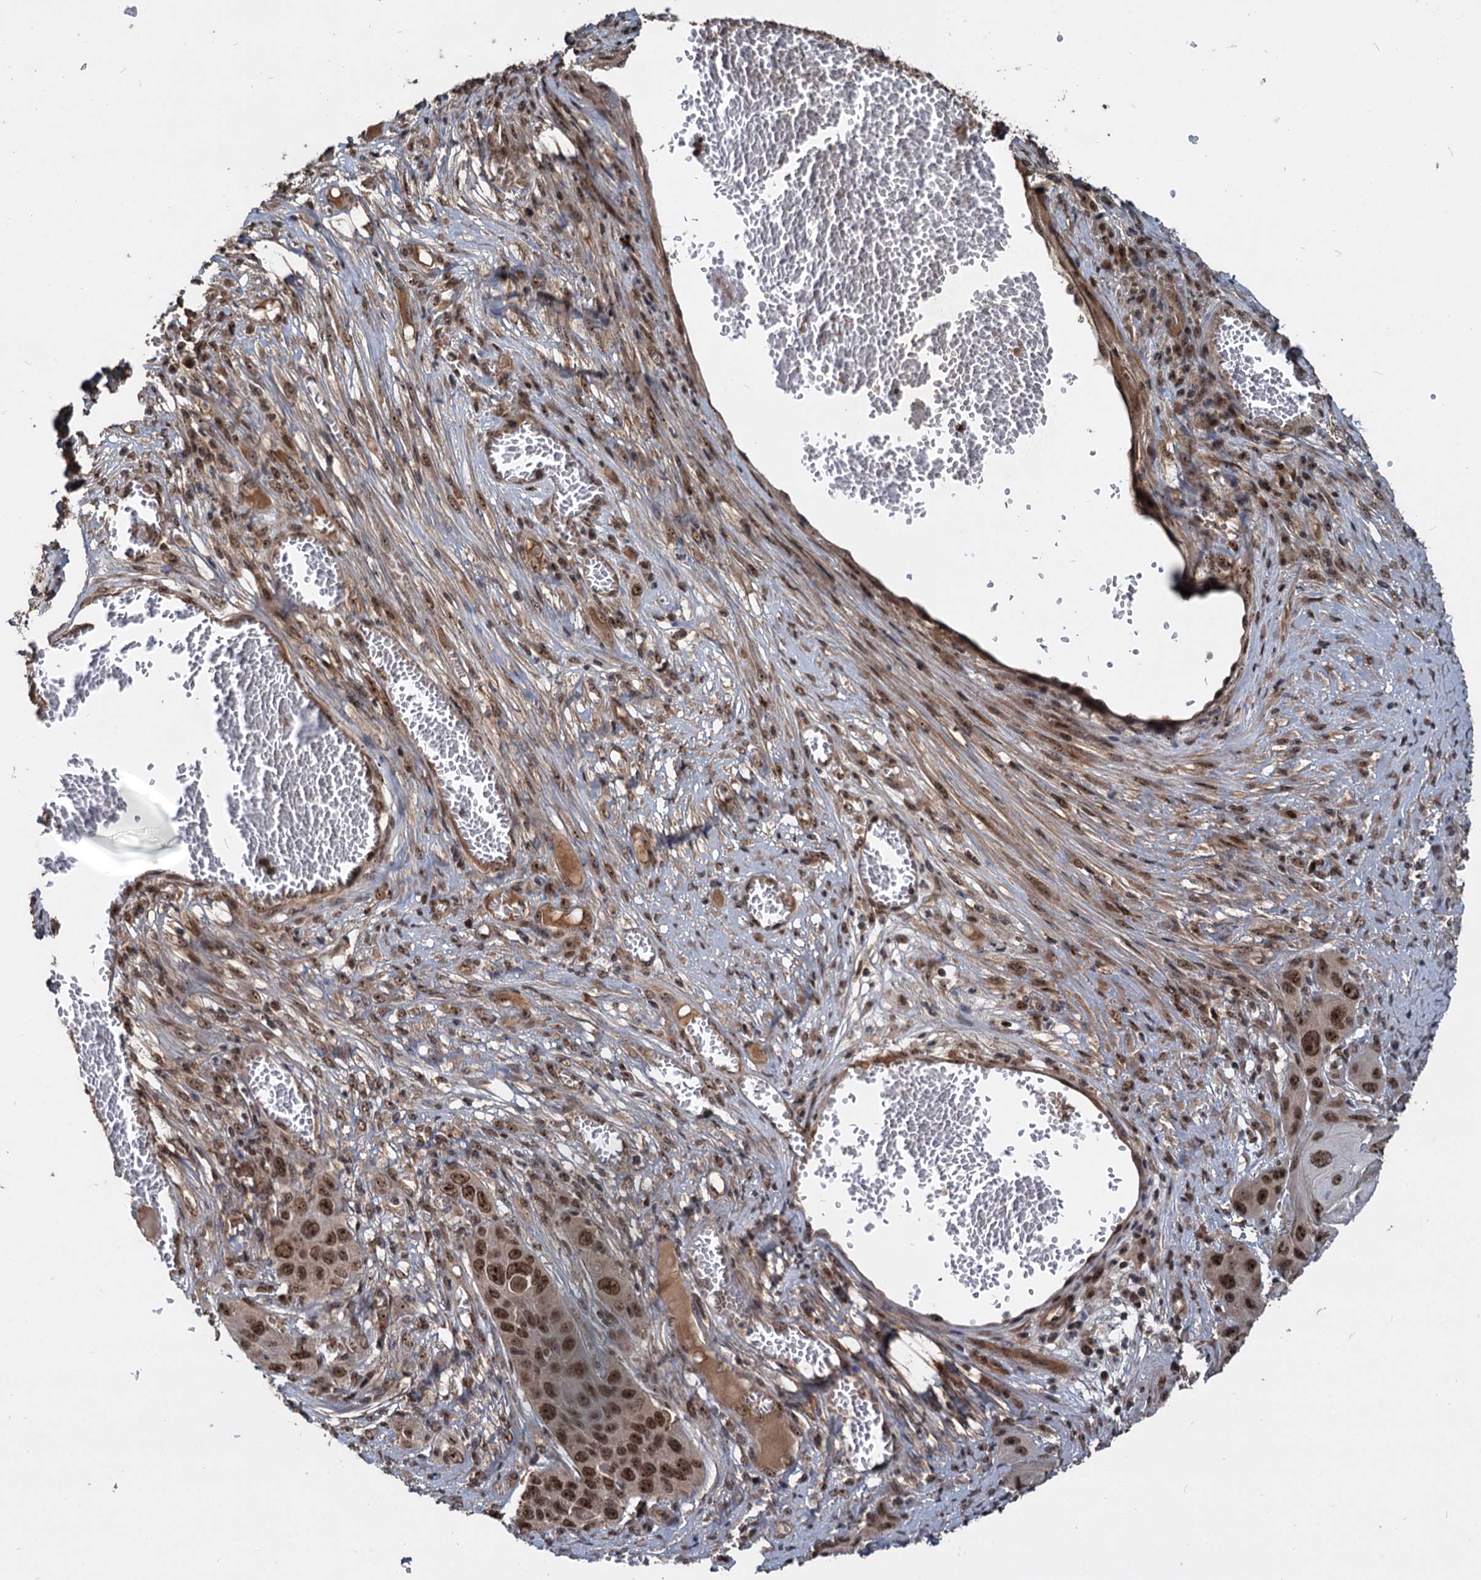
{"staining": {"intensity": "moderate", "quantity": ">75%", "location": "nuclear"}, "tissue": "skin cancer", "cell_type": "Tumor cells", "image_type": "cancer", "snomed": [{"axis": "morphology", "description": "Squamous cell carcinoma, NOS"}, {"axis": "topography", "description": "Skin"}], "caption": "DAB immunohistochemical staining of human skin squamous cell carcinoma shows moderate nuclear protein positivity in about >75% of tumor cells.", "gene": "FAM216B", "patient": {"sex": "male", "age": 55}}